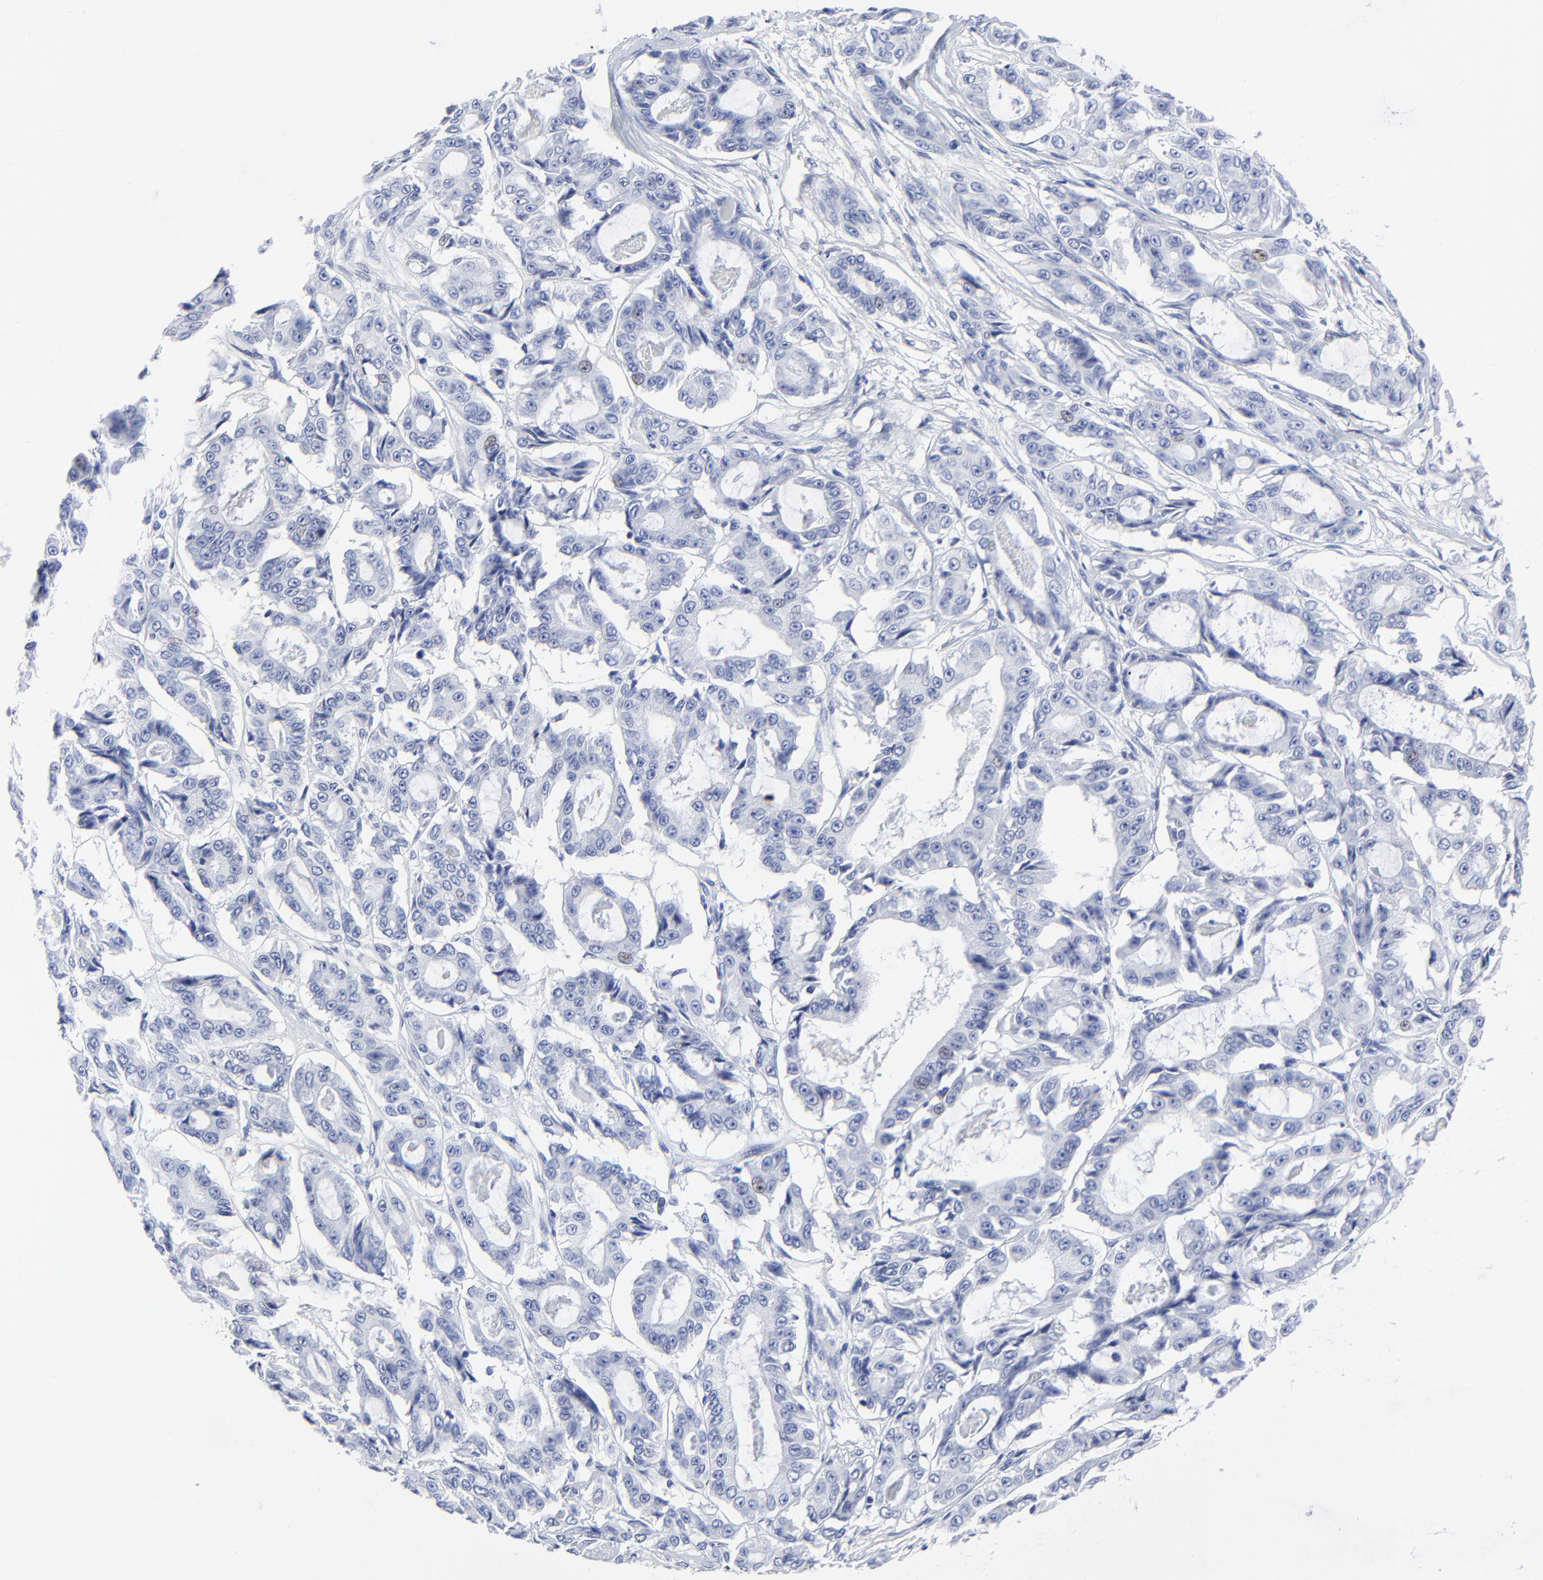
{"staining": {"intensity": "weak", "quantity": "<25%", "location": "nuclear"}, "tissue": "ovarian cancer", "cell_type": "Tumor cells", "image_type": "cancer", "snomed": [{"axis": "morphology", "description": "Carcinoma, endometroid"}, {"axis": "topography", "description": "Ovary"}], "caption": "DAB (3,3'-diaminobenzidine) immunohistochemical staining of human ovarian cancer reveals no significant staining in tumor cells.", "gene": "PSD3", "patient": {"sex": "female", "age": 61}}